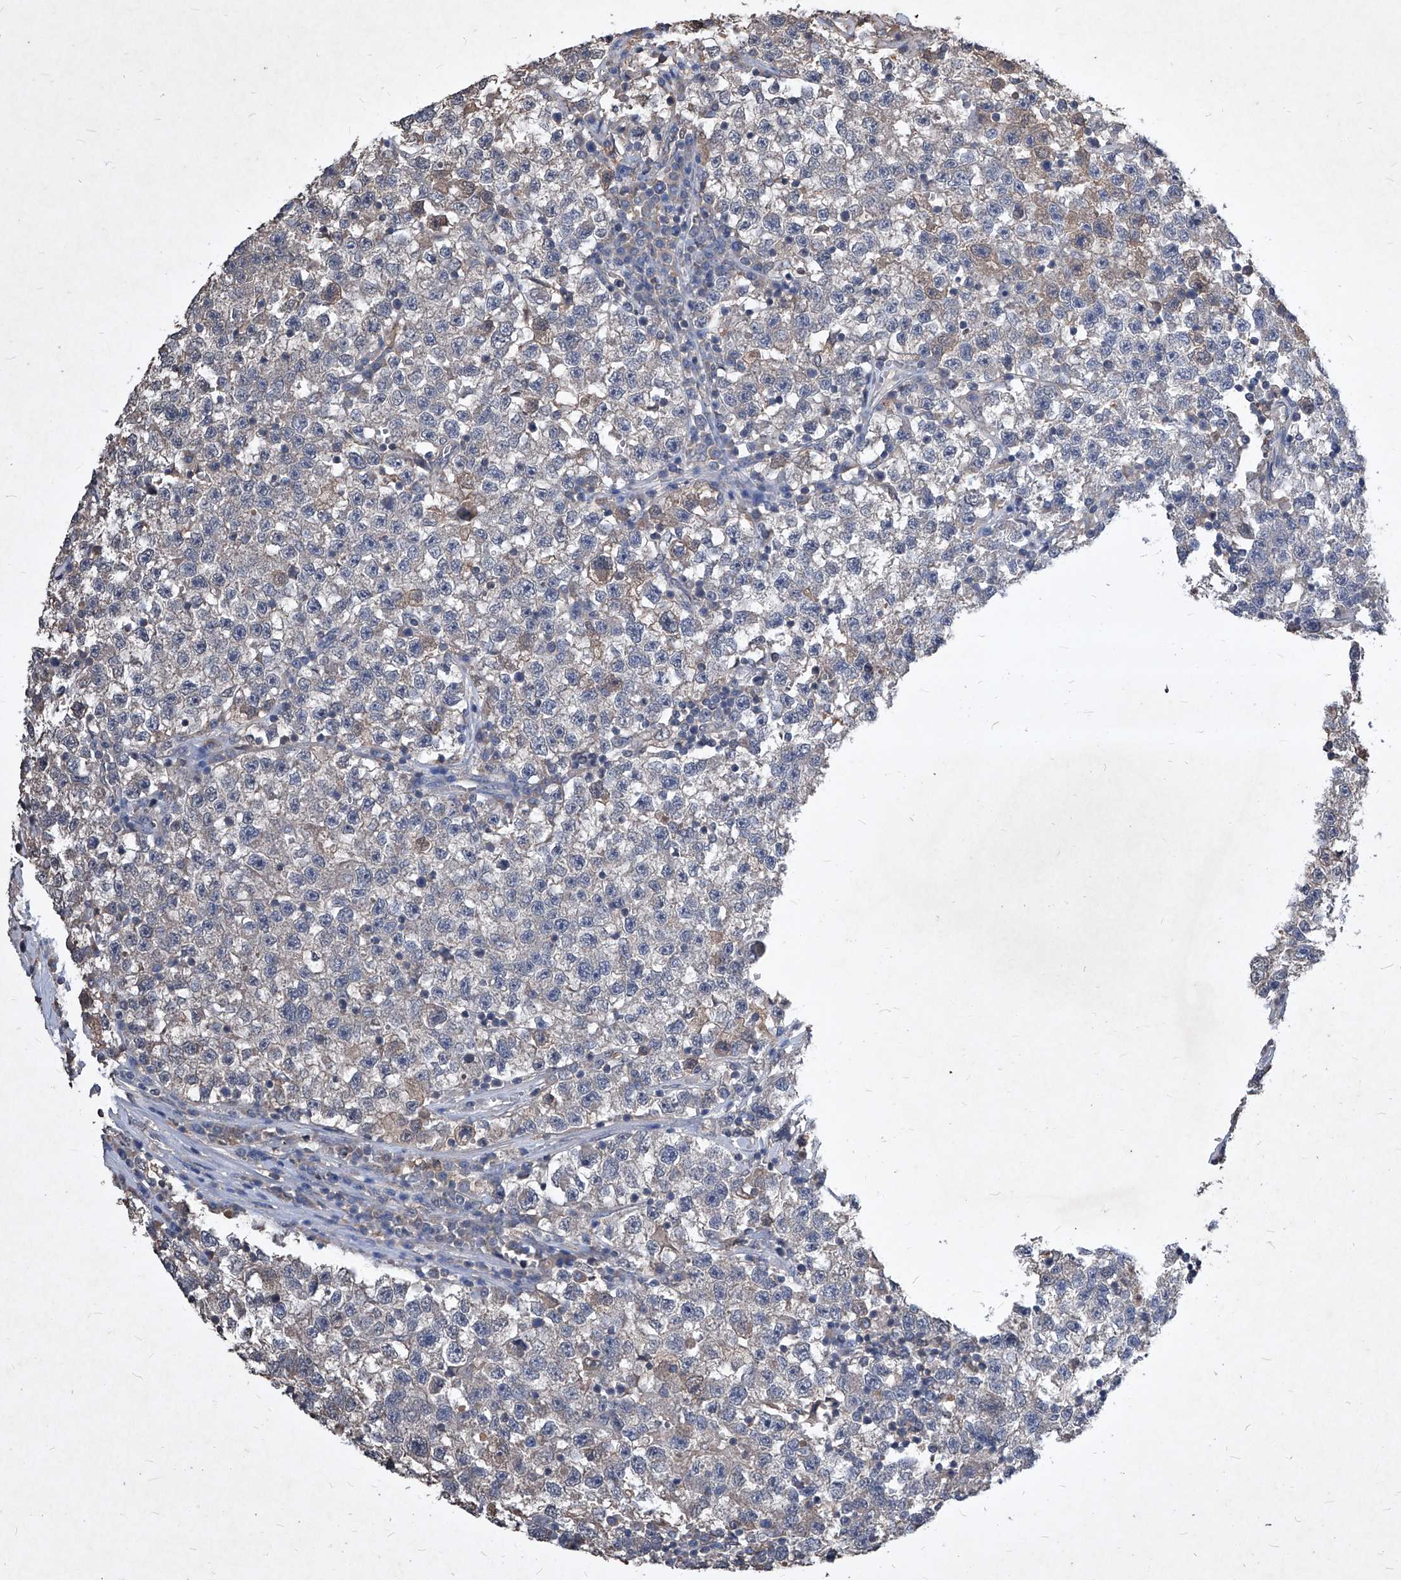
{"staining": {"intensity": "negative", "quantity": "none", "location": "none"}, "tissue": "testis cancer", "cell_type": "Tumor cells", "image_type": "cancer", "snomed": [{"axis": "morphology", "description": "Seminoma, NOS"}, {"axis": "topography", "description": "Testis"}], "caption": "Immunohistochemistry (IHC) micrograph of testis cancer (seminoma) stained for a protein (brown), which shows no staining in tumor cells. (DAB immunohistochemistry (IHC), high magnification).", "gene": "SYNGR1", "patient": {"sex": "male", "age": 22}}